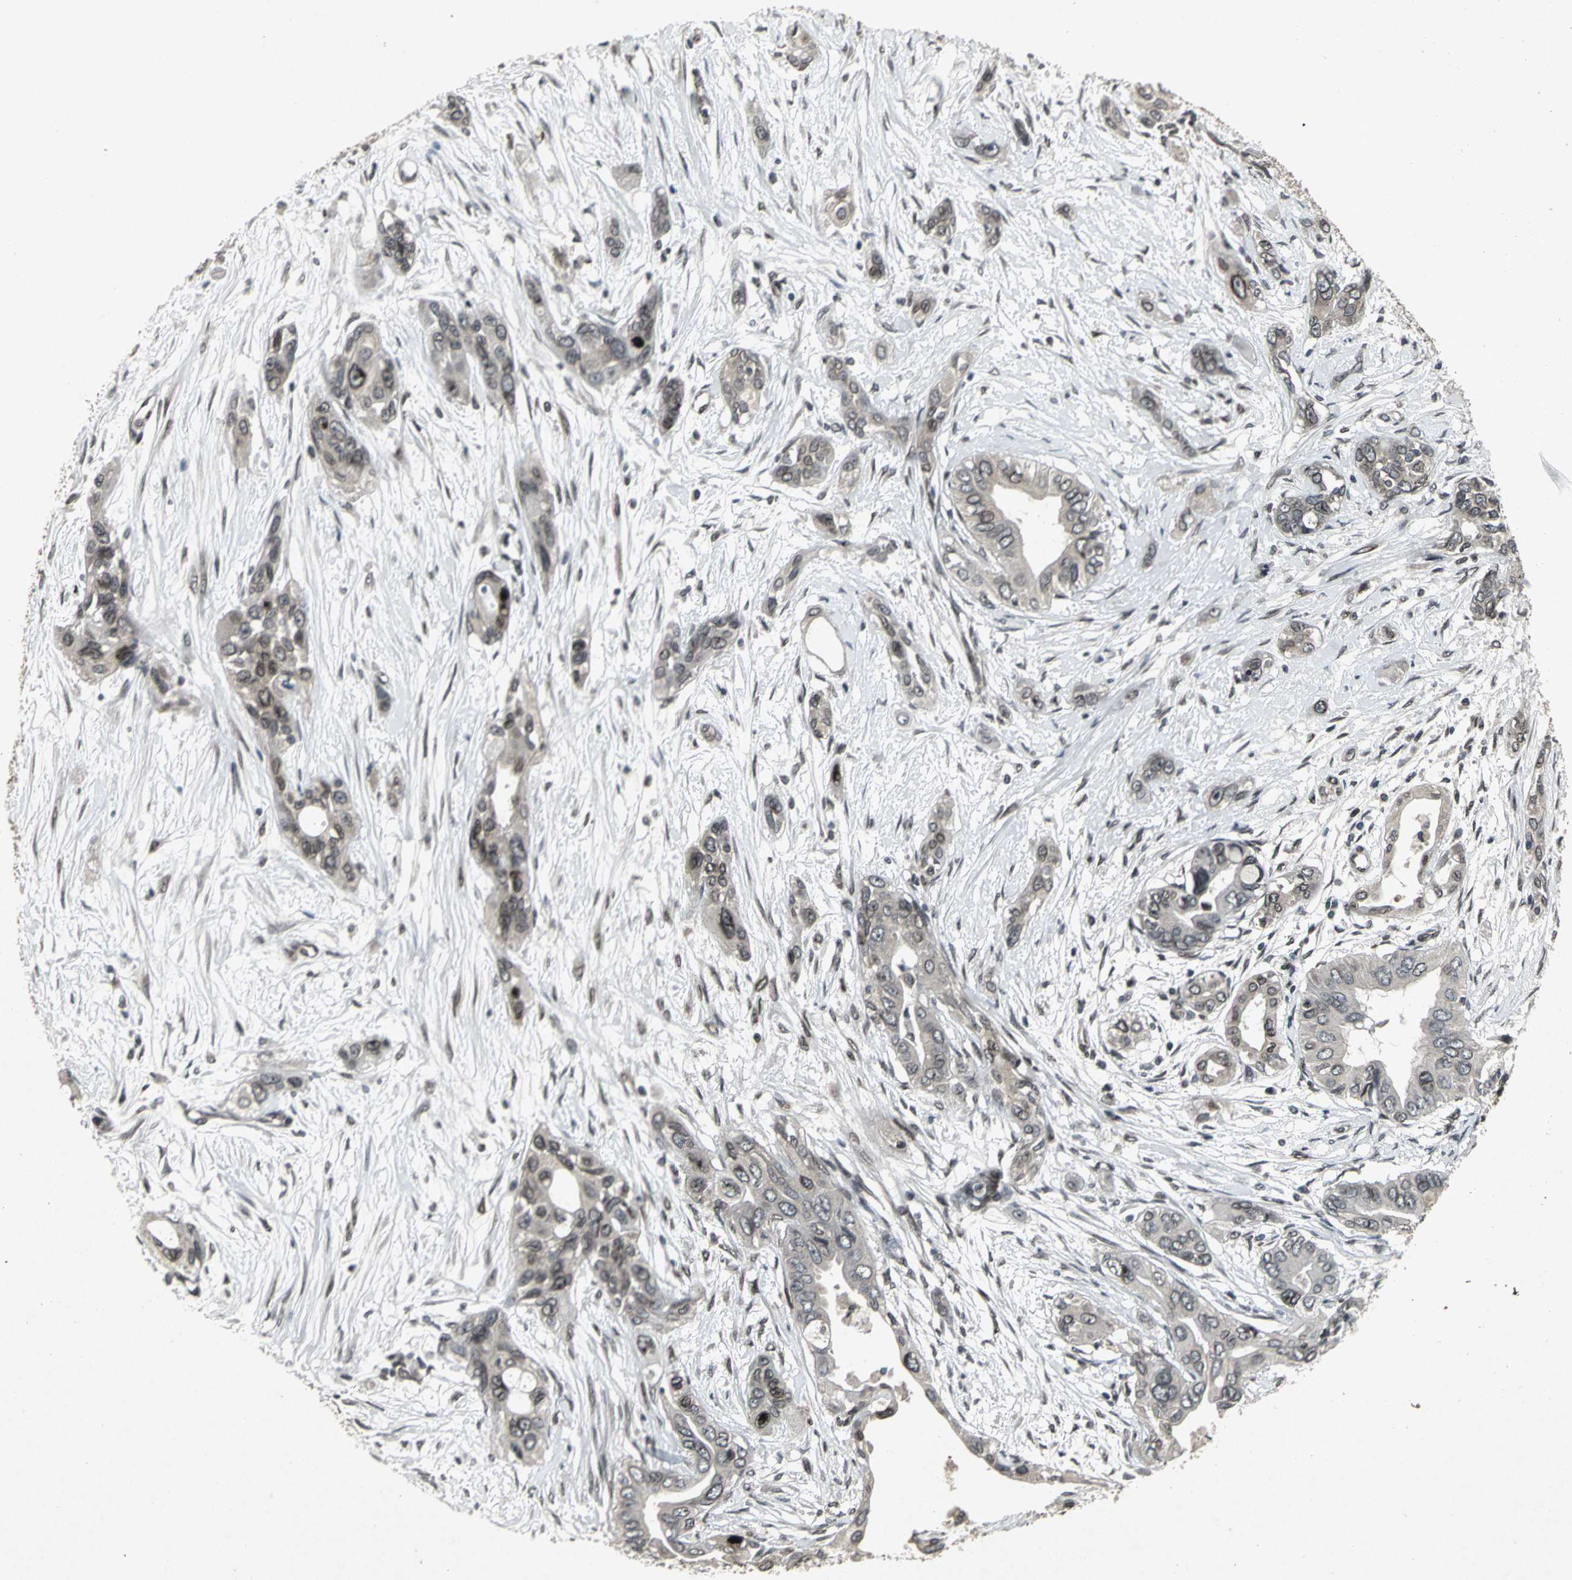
{"staining": {"intensity": "moderate", "quantity": "25%-75%", "location": "nuclear"}, "tissue": "pancreatic cancer", "cell_type": "Tumor cells", "image_type": "cancer", "snomed": [{"axis": "morphology", "description": "Adenocarcinoma, NOS"}, {"axis": "topography", "description": "Pancreas"}], "caption": "Moderate nuclear staining is appreciated in about 25%-75% of tumor cells in adenocarcinoma (pancreatic).", "gene": "SH2B3", "patient": {"sex": "female", "age": 60}}